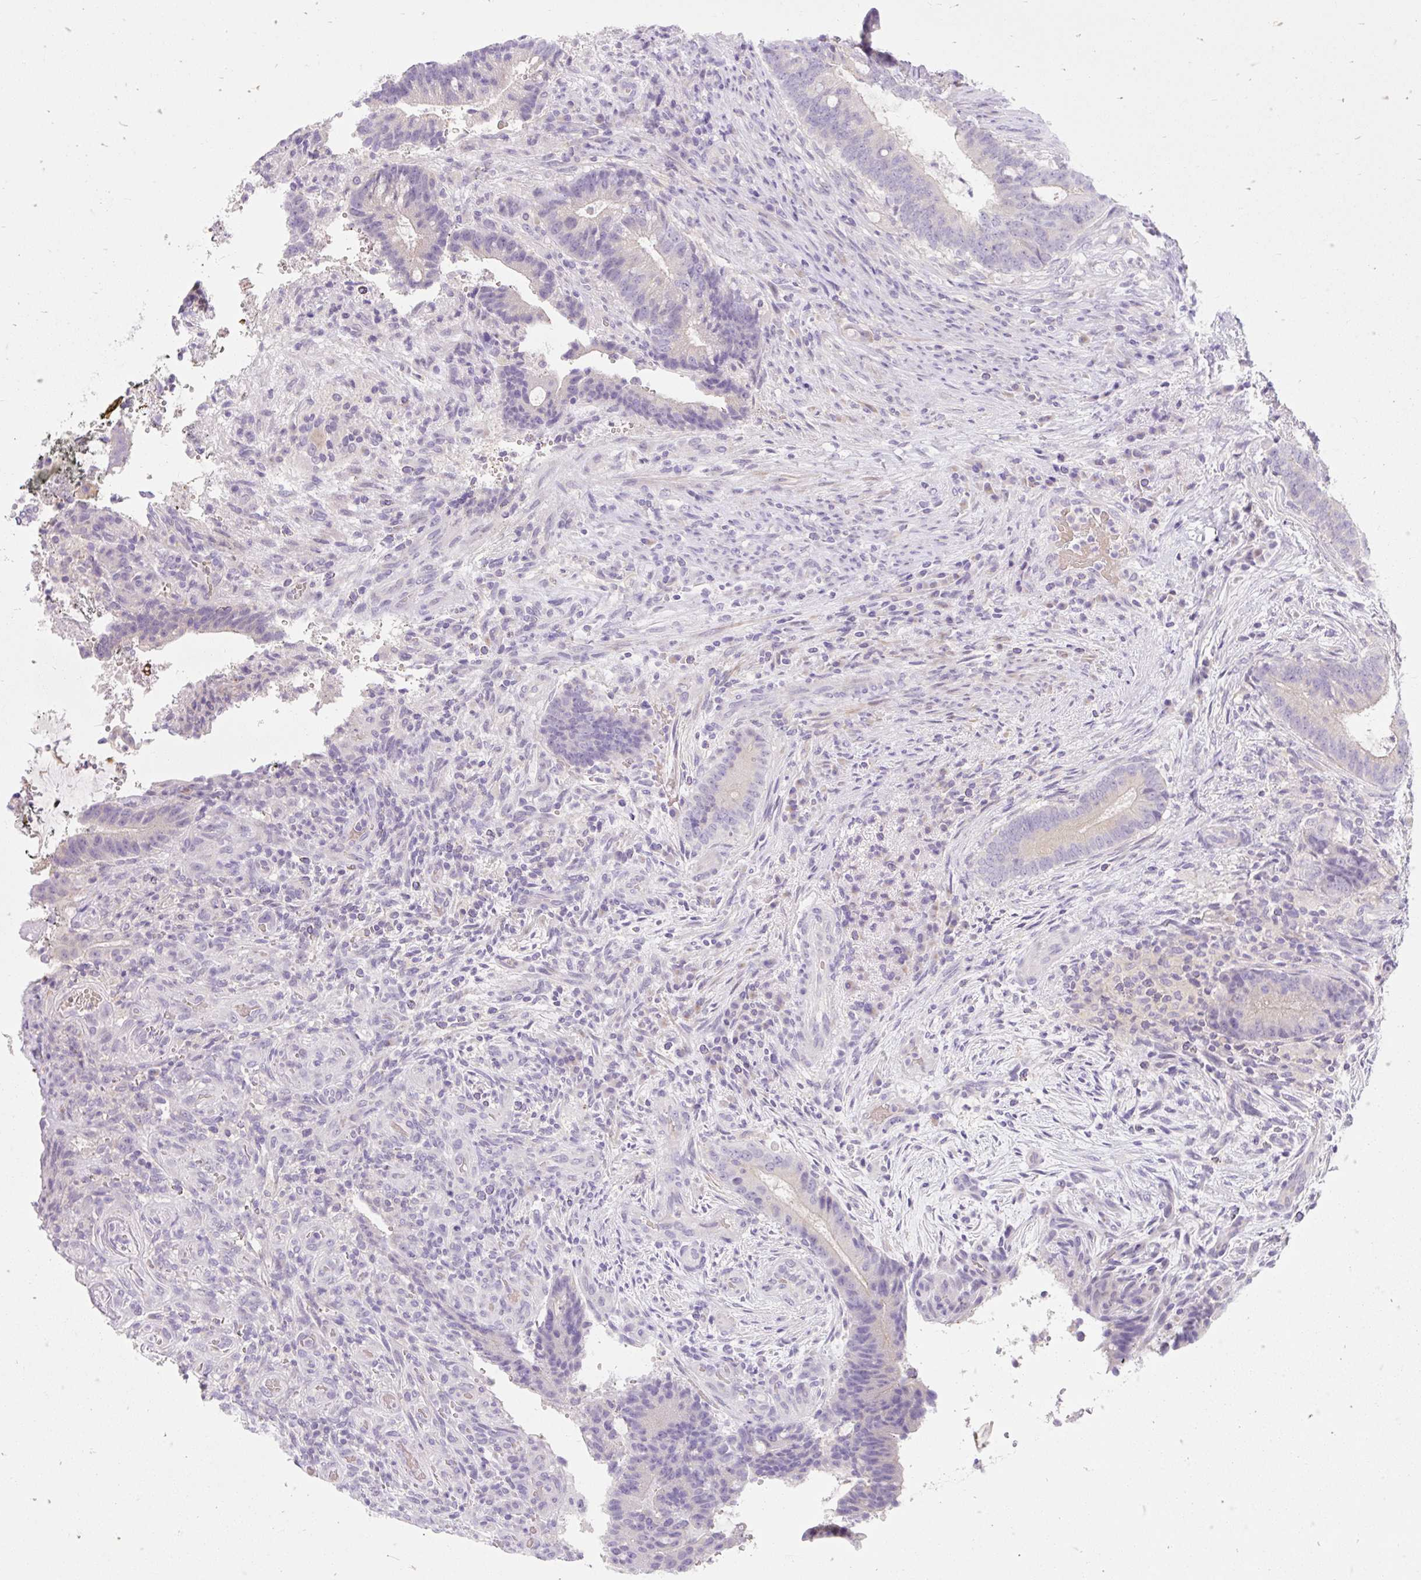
{"staining": {"intensity": "negative", "quantity": "none", "location": "none"}, "tissue": "colorectal cancer", "cell_type": "Tumor cells", "image_type": "cancer", "snomed": [{"axis": "morphology", "description": "Adenocarcinoma, NOS"}, {"axis": "topography", "description": "Colon"}], "caption": "Photomicrograph shows no significant protein staining in tumor cells of colorectal cancer.", "gene": "SLC28A1", "patient": {"sex": "female", "age": 43}}